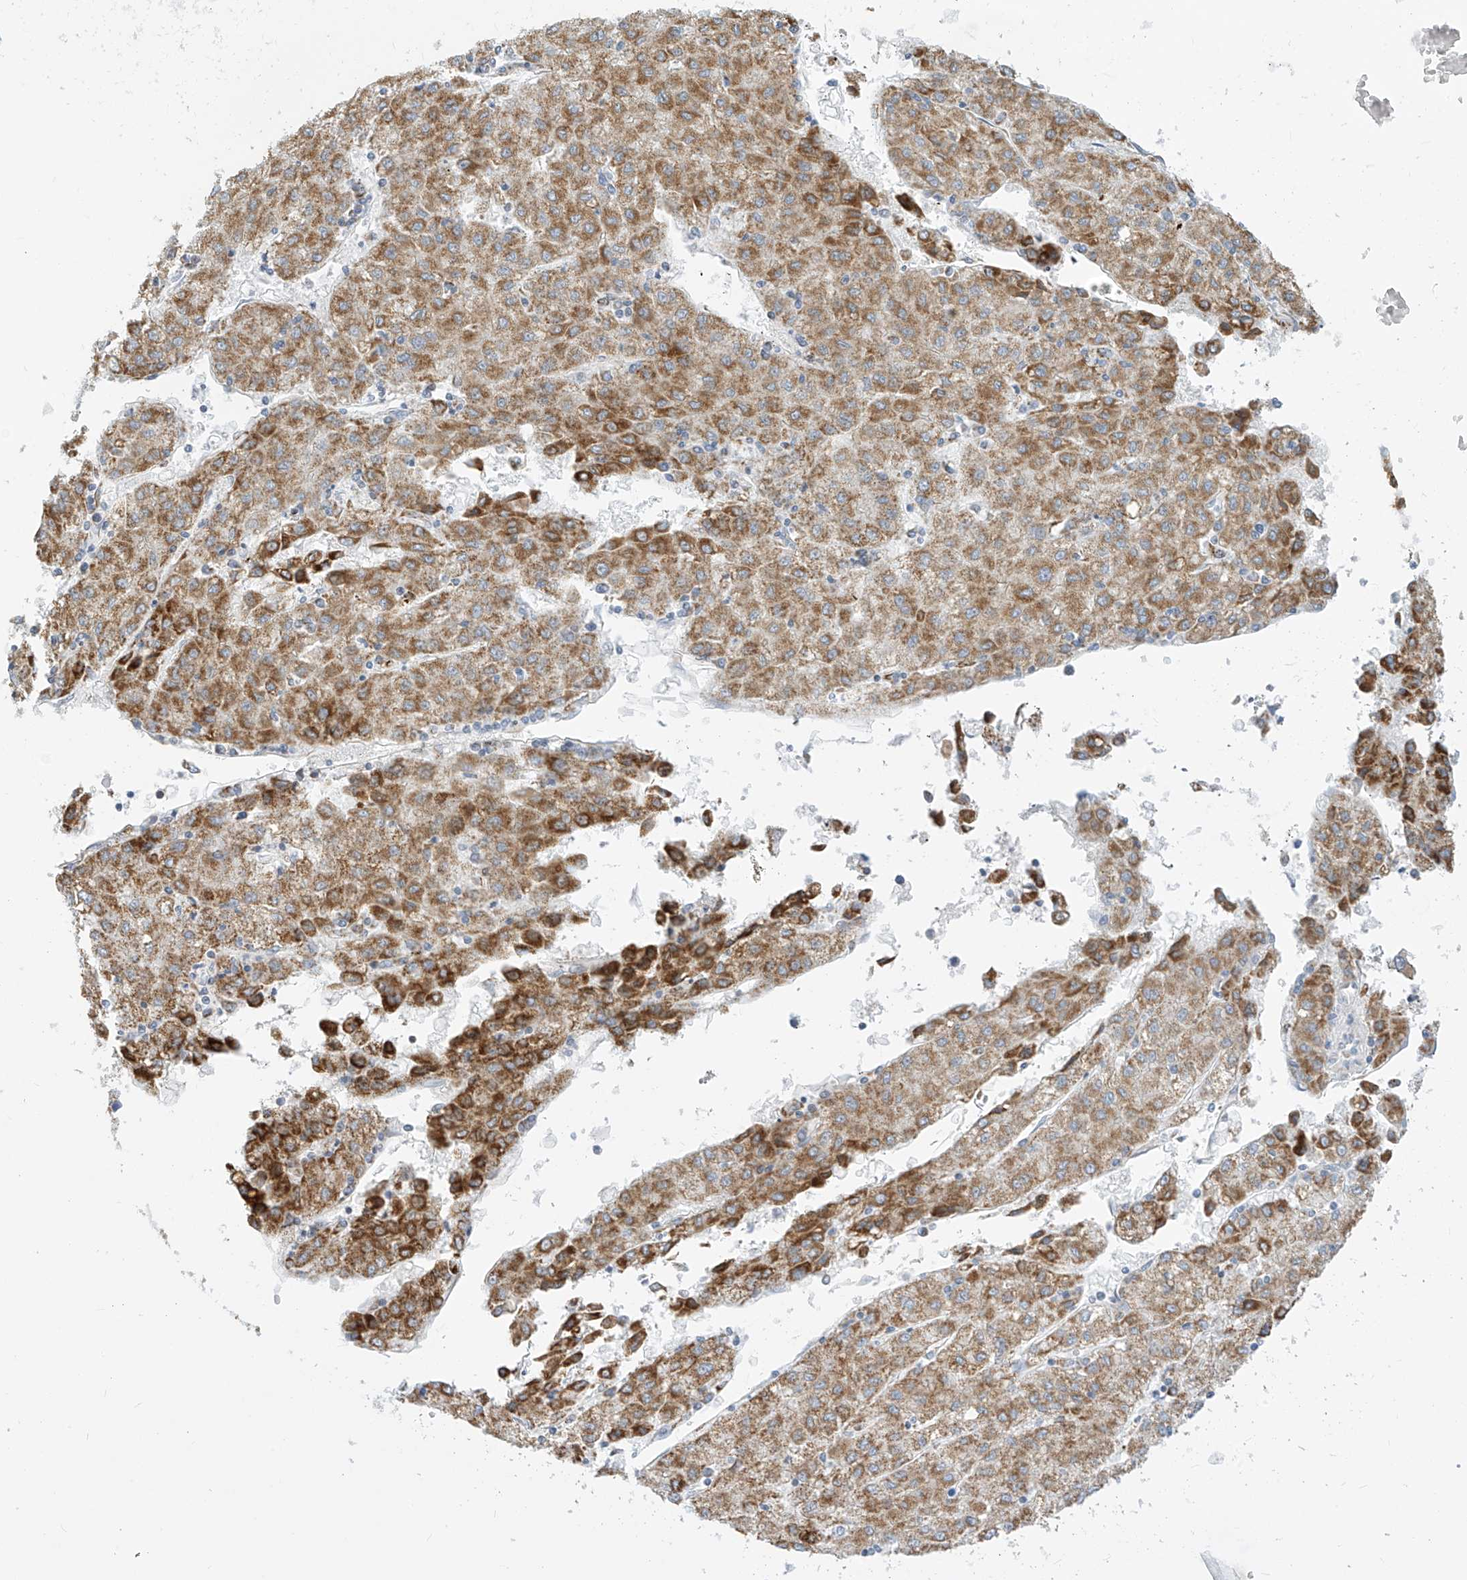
{"staining": {"intensity": "moderate", "quantity": ">75%", "location": "cytoplasmic/membranous"}, "tissue": "liver cancer", "cell_type": "Tumor cells", "image_type": "cancer", "snomed": [{"axis": "morphology", "description": "Carcinoma, Hepatocellular, NOS"}, {"axis": "topography", "description": "Liver"}], "caption": "Hepatocellular carcinoma (liver) tissue displays moderate cytoplasmic/membranous expression in about >75% of tumor cells, visualized by immunohistochemistry. (DAB (3,3'-diaminobenzidine) IHC with brightfield microscopy, high magnification).", "gene": "ZNF404", "patient": {"sex": "male", "age": 72}}